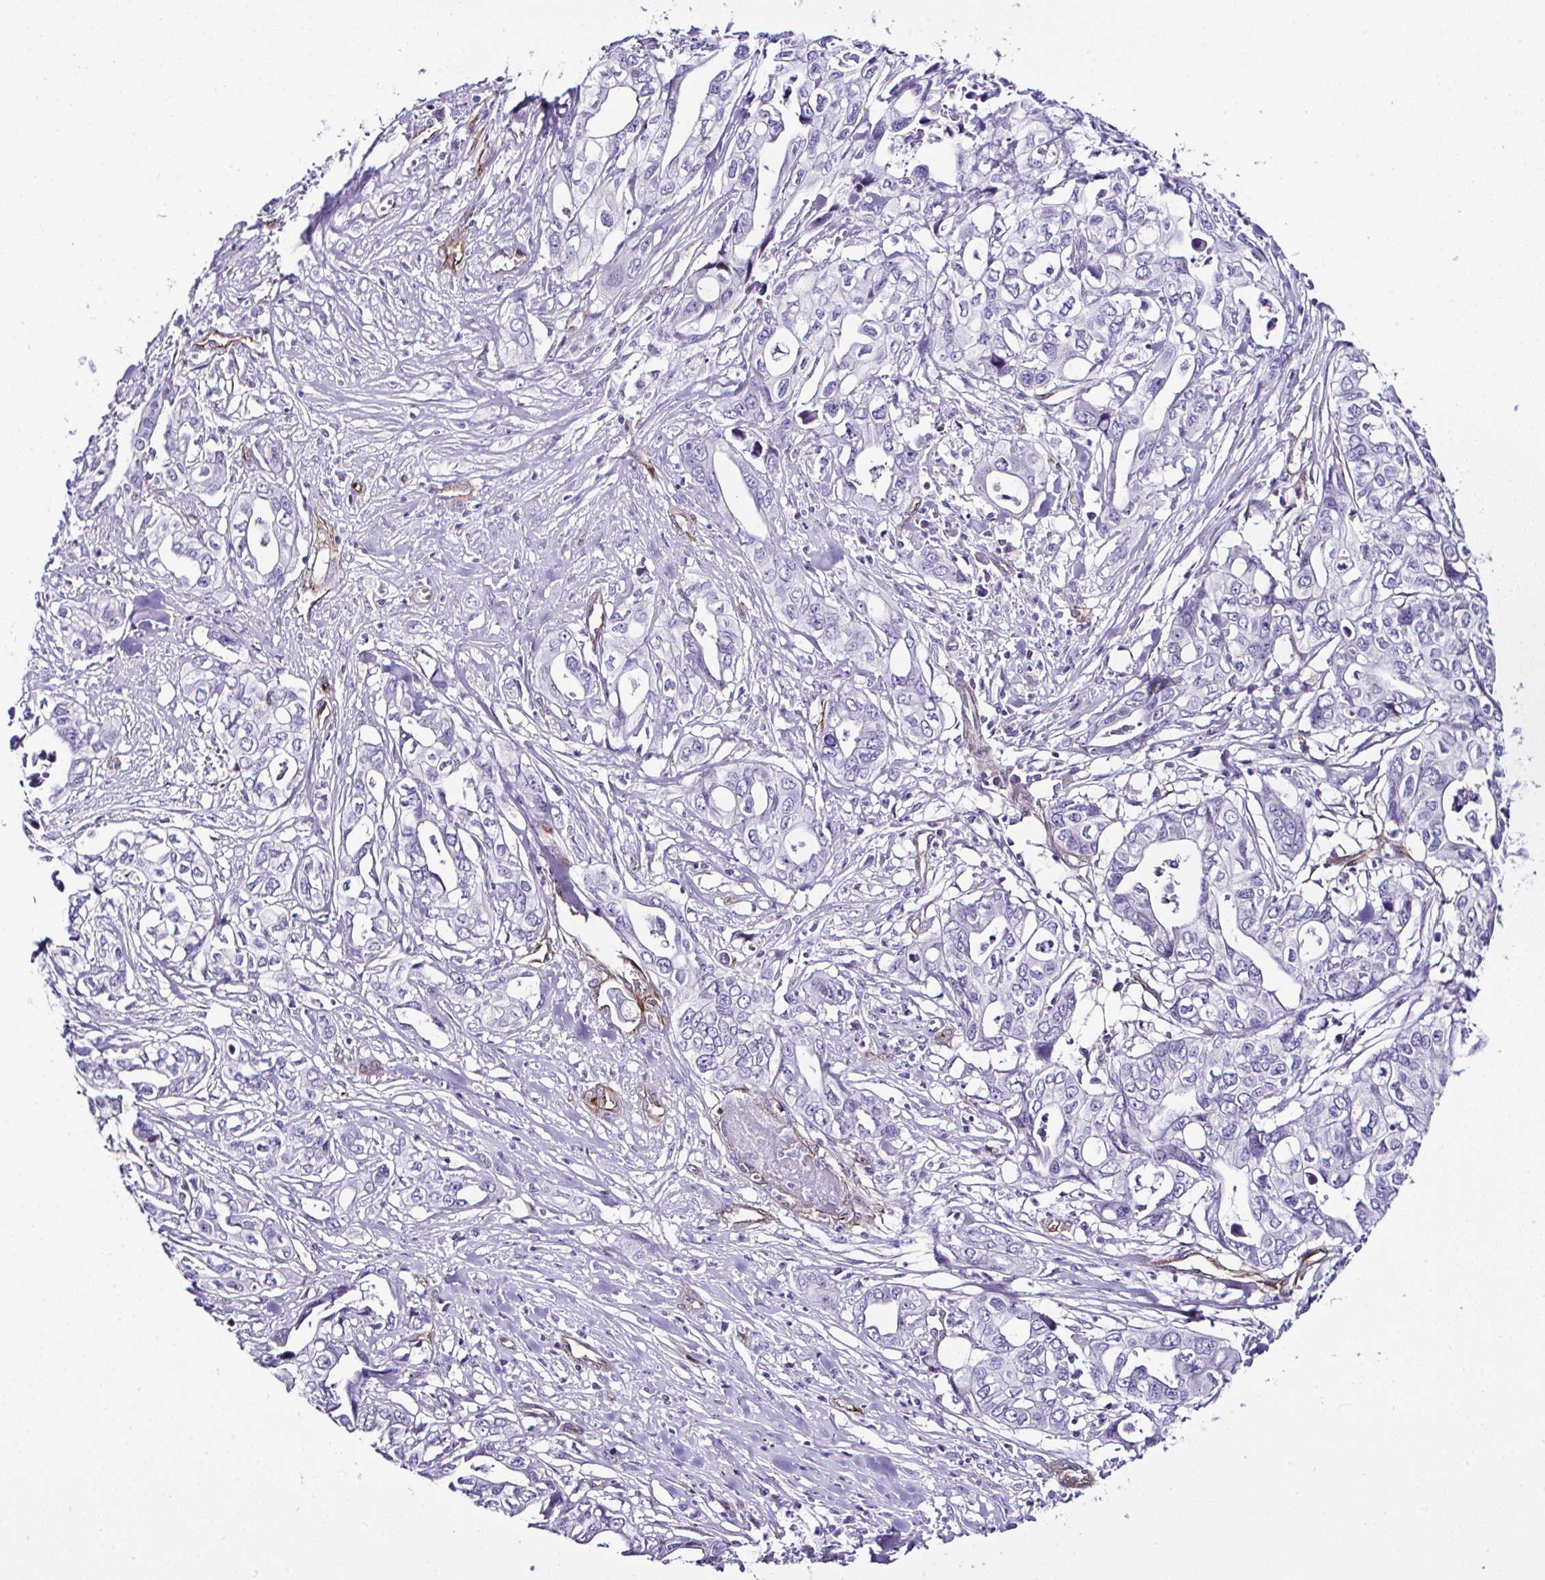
{"staining": {"intensity": "negative", "quantity": "none", "location": "none"}, "tissue": "pancreatic cancer", "cell_type": "Tumor cells", "image_type": "cancer", "snomed": [{"axis": "morphology", "description": "Adenocarcinoma, NOS"}, {"axis": "topography", "description": "Pancreas"}], "caption": "High magnification brightfield microscopy of adenocarcinoma (pancreatic) stained with DAB (brown) and counterstained with hematoxylin (blue): tumor cells show no significant staining.", "gene": "FBXO34", "patient": {"sex": "male", "age": 68}}